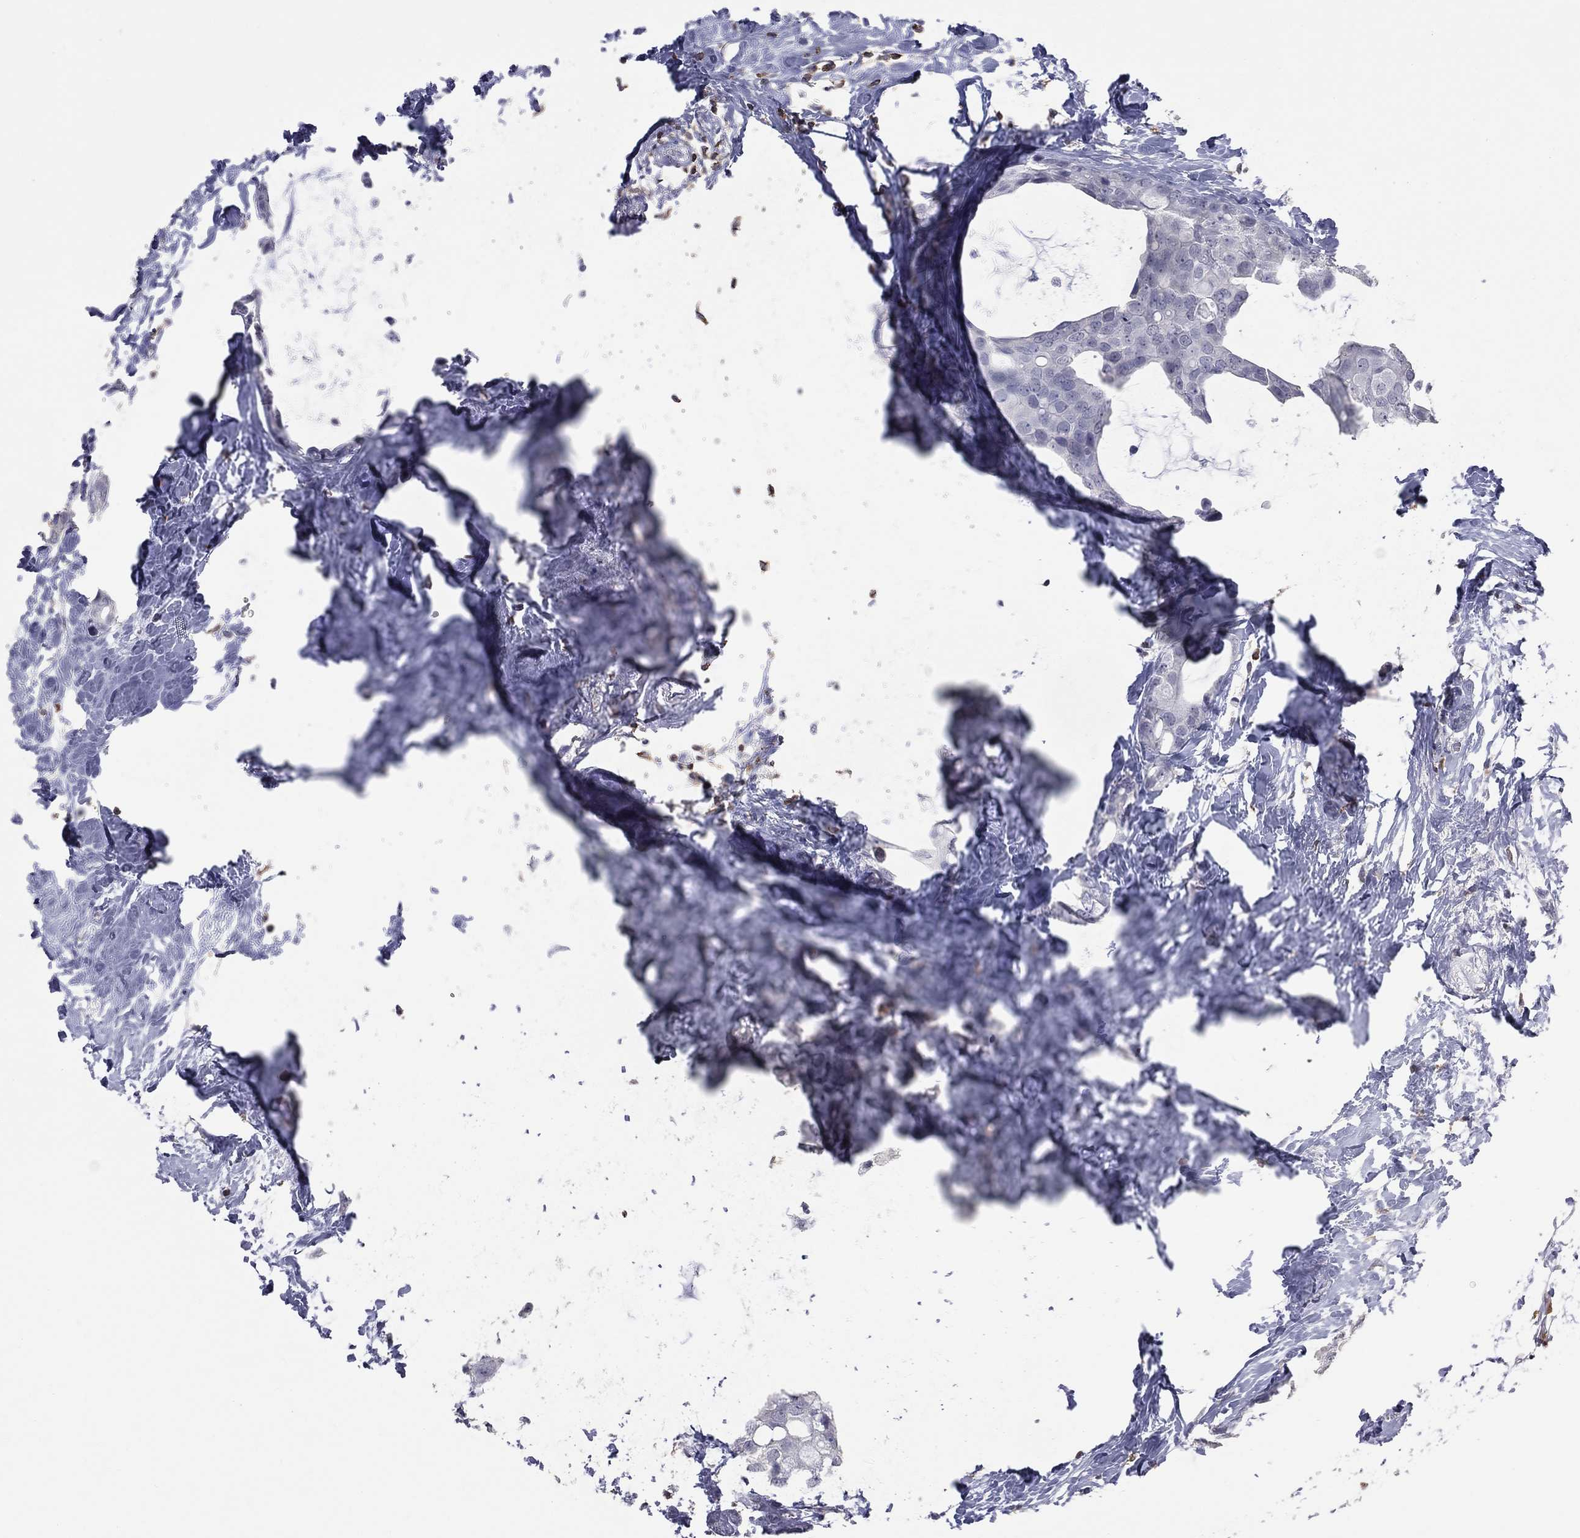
{"staining": {"intensity": "negative", "quantity": "none", "location": "none"}, "tissue": "breast cancer", "cell_type": "Tumor cells", "image_type": "cancer", "snomed": [{"axis": "morphology", "description": "Duct carcinoma"}, {"axis": "topography", "description": "Breast"}], "caption": "Immunohistochemistry image of human invasive ductal carcinoma (breast) stained for a protein (brown), which displays no expression in tumor cells.", "gene": "PSTPIP1", "patient": {"sex": "female", "age": 45}}